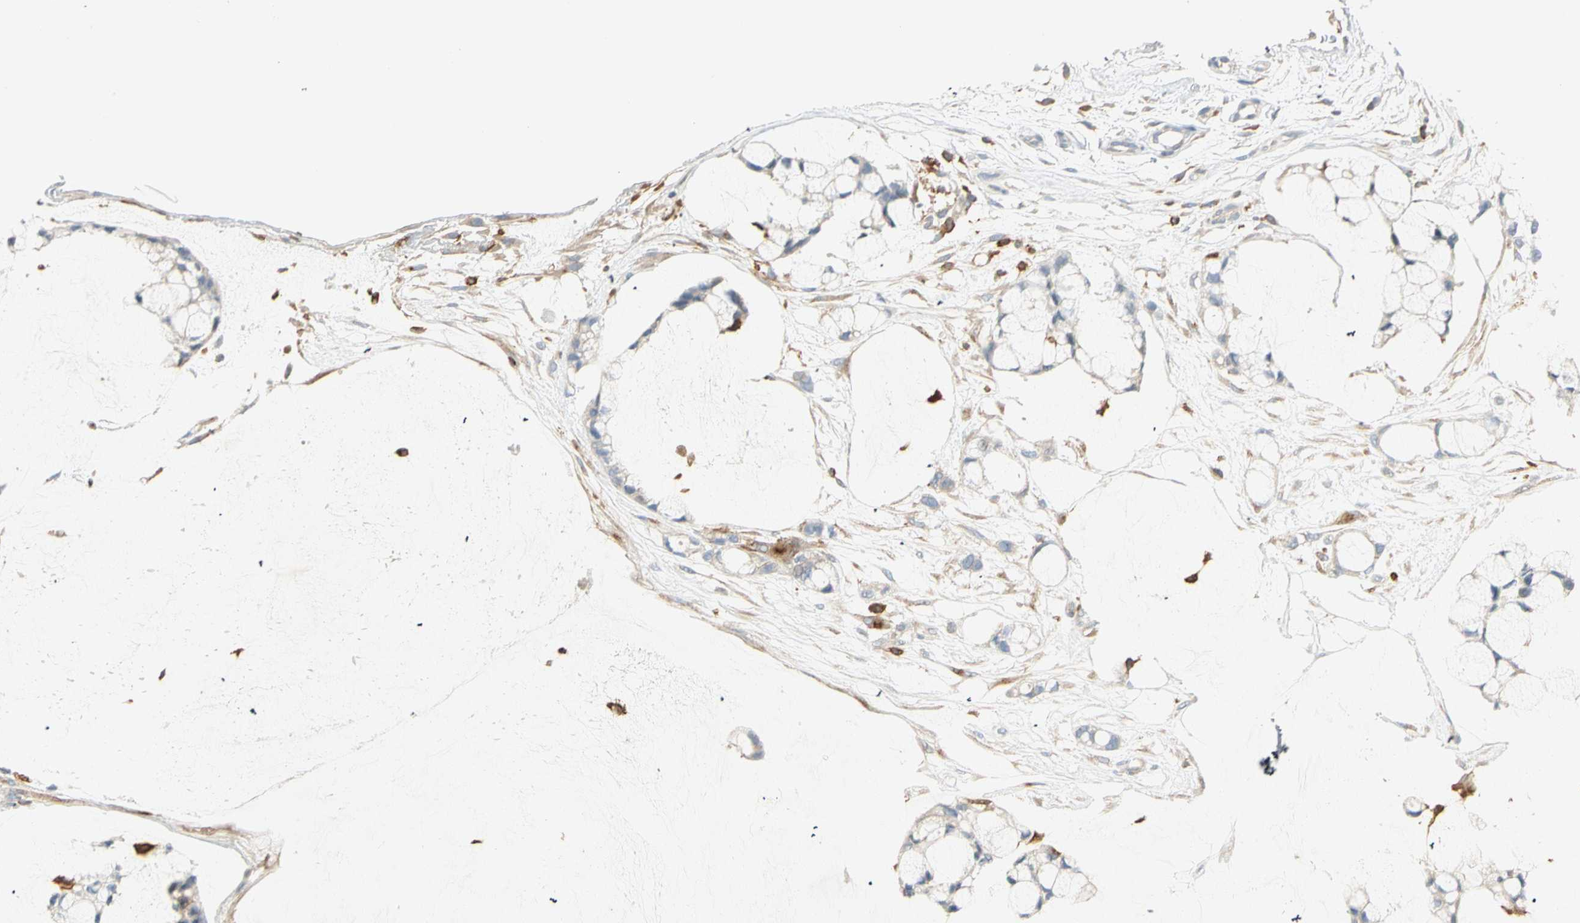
{"staining": {"intensity": "negative", "quantity": "none", "location": "none"}, "tissue": "ovarian cancer", "cell_type": "Tumor cells", "image_type": "cancer", "snomed": [{"axis": "morphology", "description": "Cystadenocarcinoma, mucinous, NOS"}, {"axis": "topography", "description": "Ovary"}], "caption": "Immunohistochemical staining of ovarian cancer reveals no significant expression in tumor cells.", "gene": "FMNL1", "patient": {"sex": "female", "age": 39}}